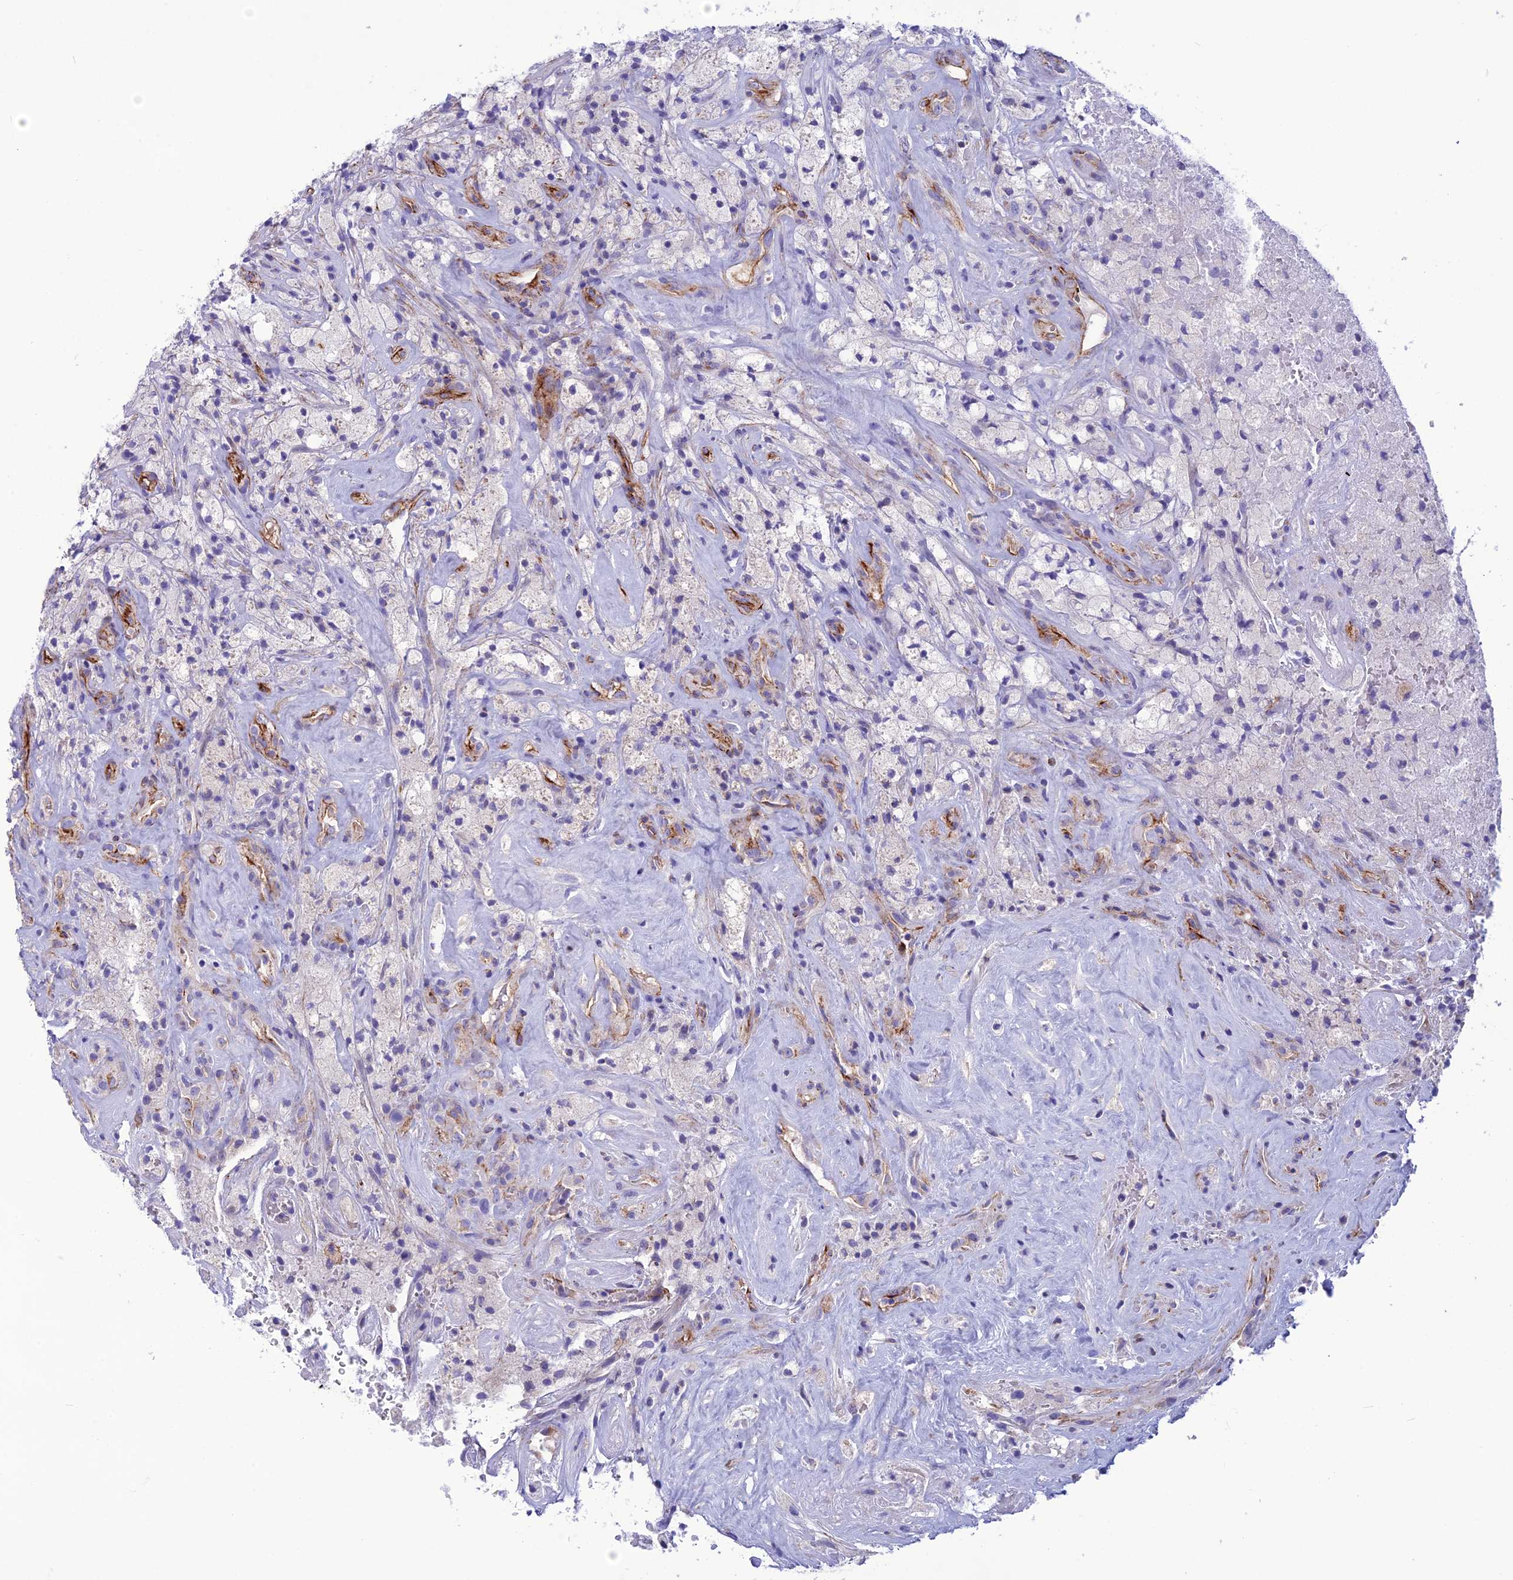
{"staining": {"intensity": "negative", "quantity": "none", "location": "none"}, "tissue": "glioma", "cell_type": "Tumor cells", "image_type": "cancer", "snomed": [{"axis": "morphology", "description": "Glioma, malignant, High grade"}, {"axis": "topography", "description": "Brain"}], "caption": "Malignant glioma (high-grade) stained for a protein using immunohistochemistry reveals no positivity tumor cells.", "gene": "POMGNT1", "patient": {"sex": "male", "age": 69}}